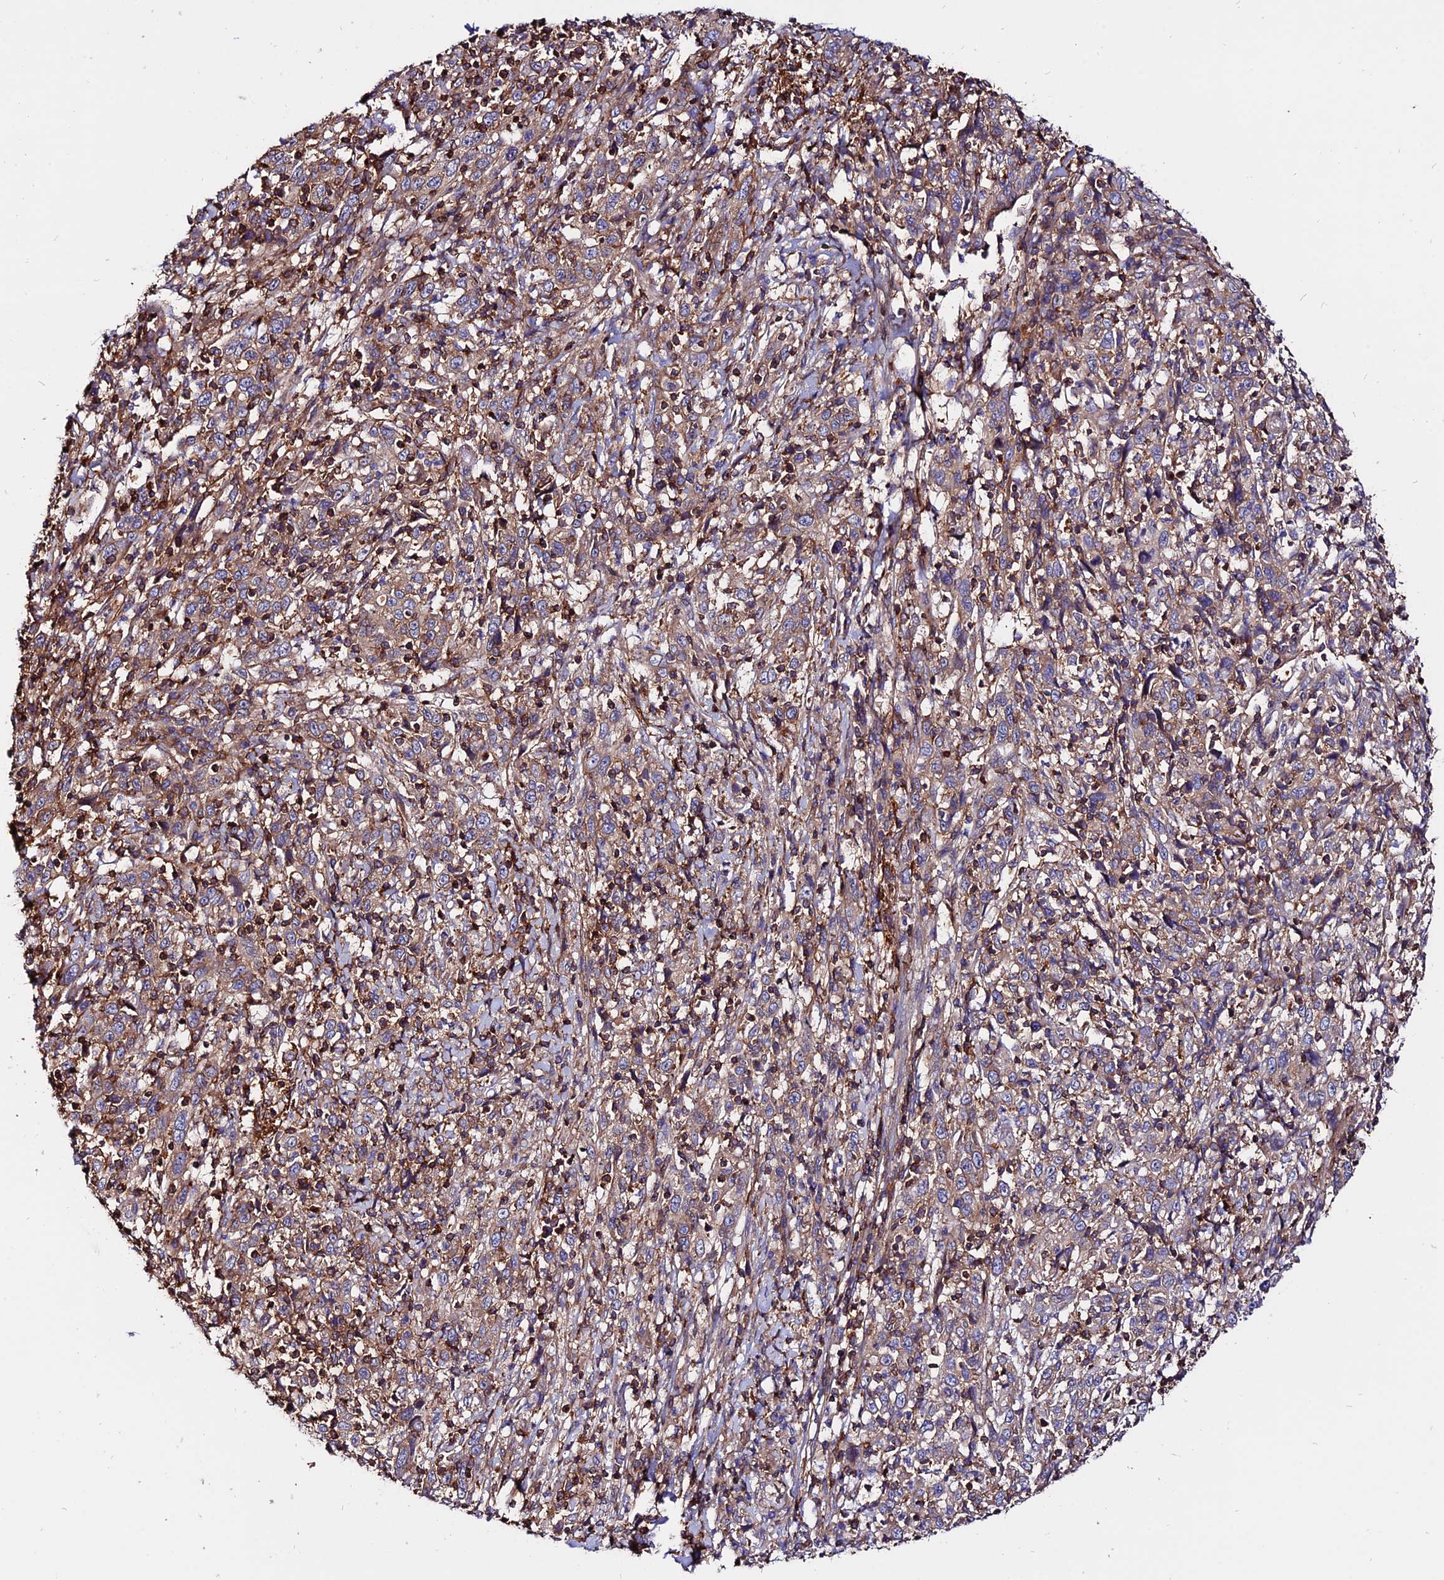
{"staining": {"intensity": "weak", "quantity": ">75%", "location": "cytoplasmic/membranous"}, "tissue": "cervical cancer", "cell_type": "Tumor cells", "image_type": "cancer", "snomed": [{"axis": "morphology", "description": "Squamous cell carcinoma, NOS"}, {"axis": "topography", "description": "Cervix"}], "caption": "Cervical squamous cell carcinoma was stained to show a protein in brown. There is low levels of weak cytoplasmic/membranous staining in about >75% of tumor cells. The staining was performed using DAB to visualize the protein expression in brown, while the nuclei were stained in blue with hematoxylin (Magnification: 20x).", "gene": "PYM1", "patient": {"sex": "female", "age": 46}}